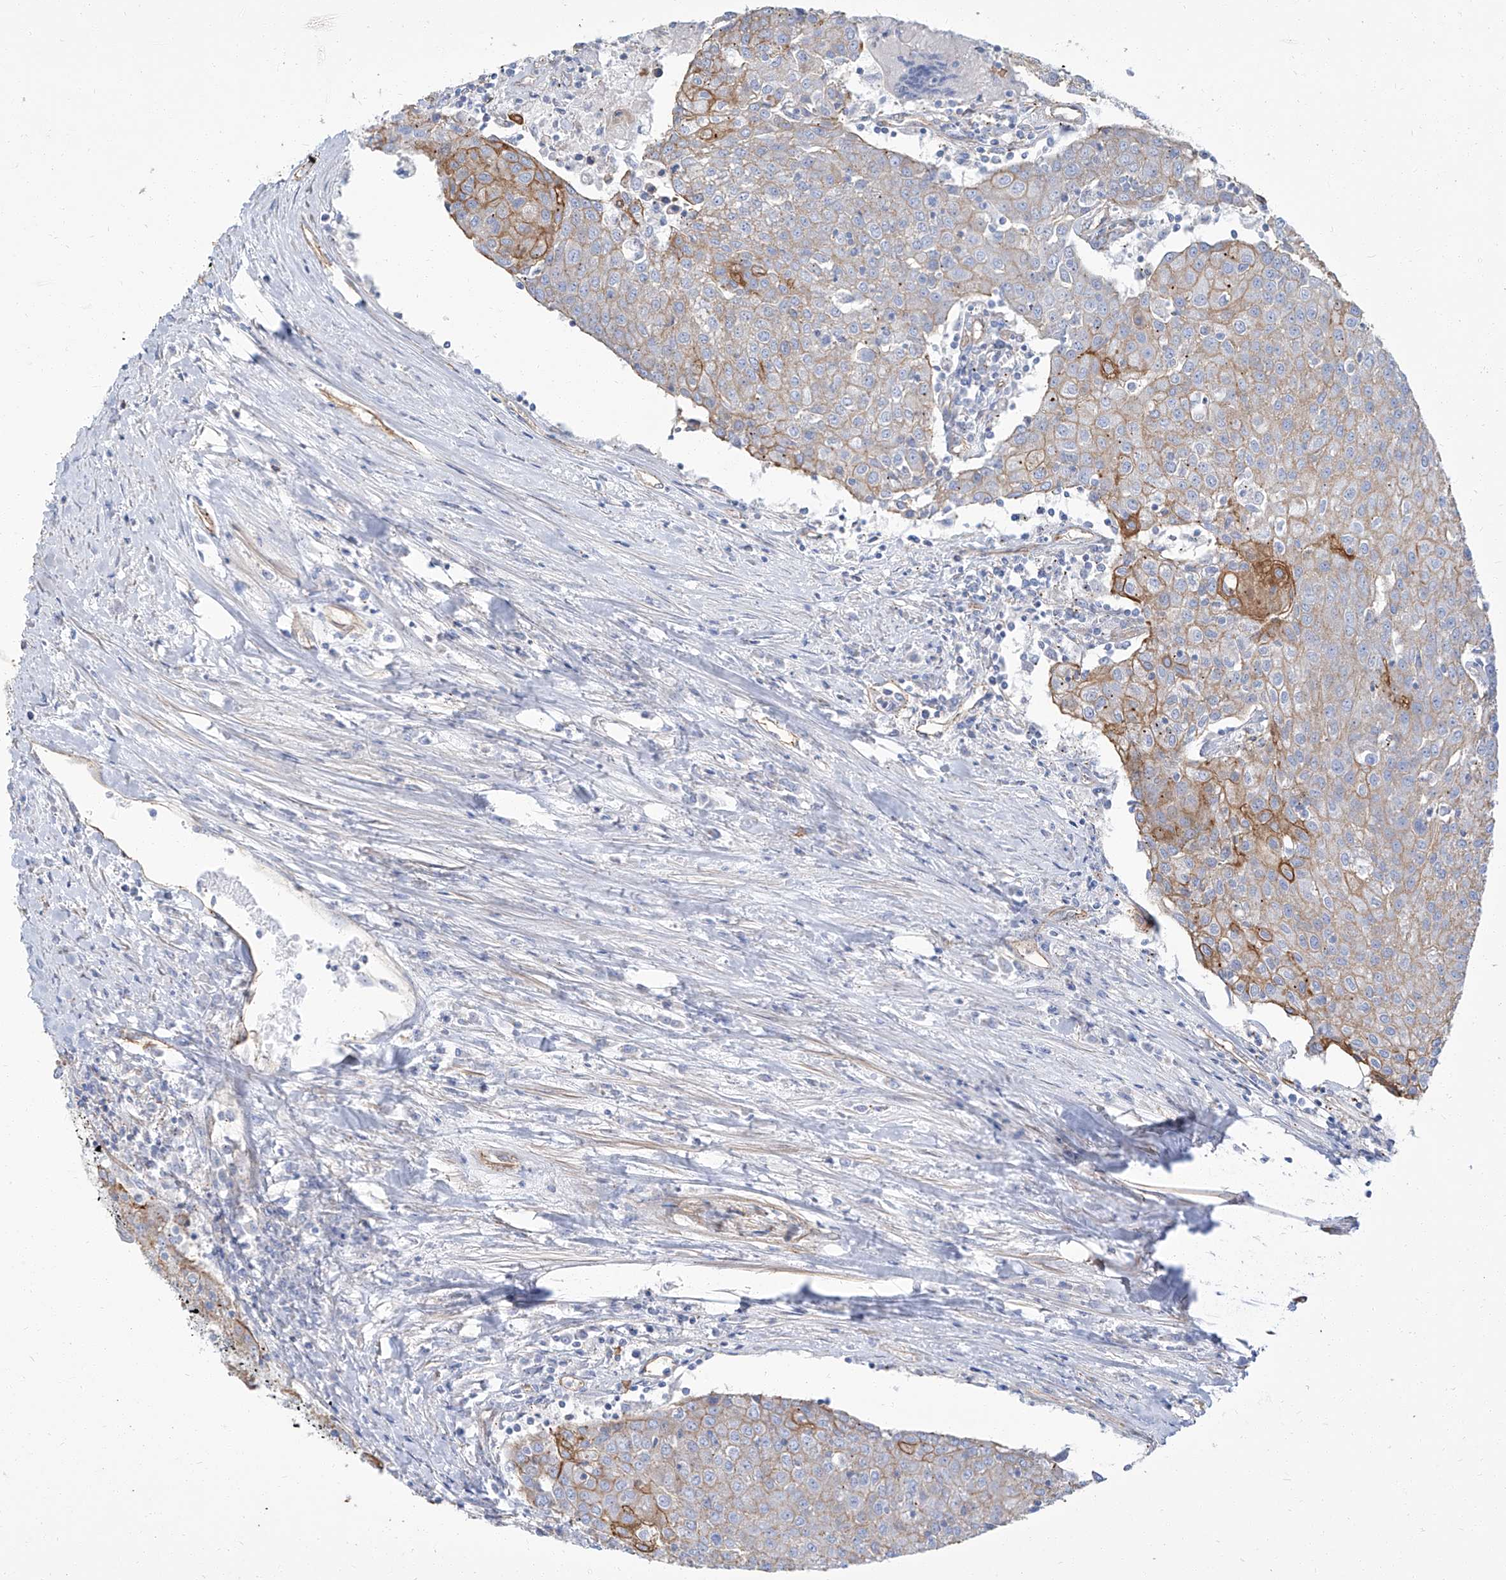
{"staining": {"intensity": "moderate", "quantity": "<25%", "location": "cytoplasmic/membranous"}, "tissue": "urothelial cancer", "cell_type": "Tumor cells", "image_type": "cancer", "snomed": [{"axis": "morphology", "description": "Urothelial carcinoma, High grade"}, {"axis": "topography", "description": "Urinary bladder"}], "caption": "Protein expression analysis of human urothelial cancer reveals moderate cytoplasmic/membranous expression in approximately <25% of tumor cells.", "gene": "TXLNB", "patient": {"sex": "female", "age": 85}}